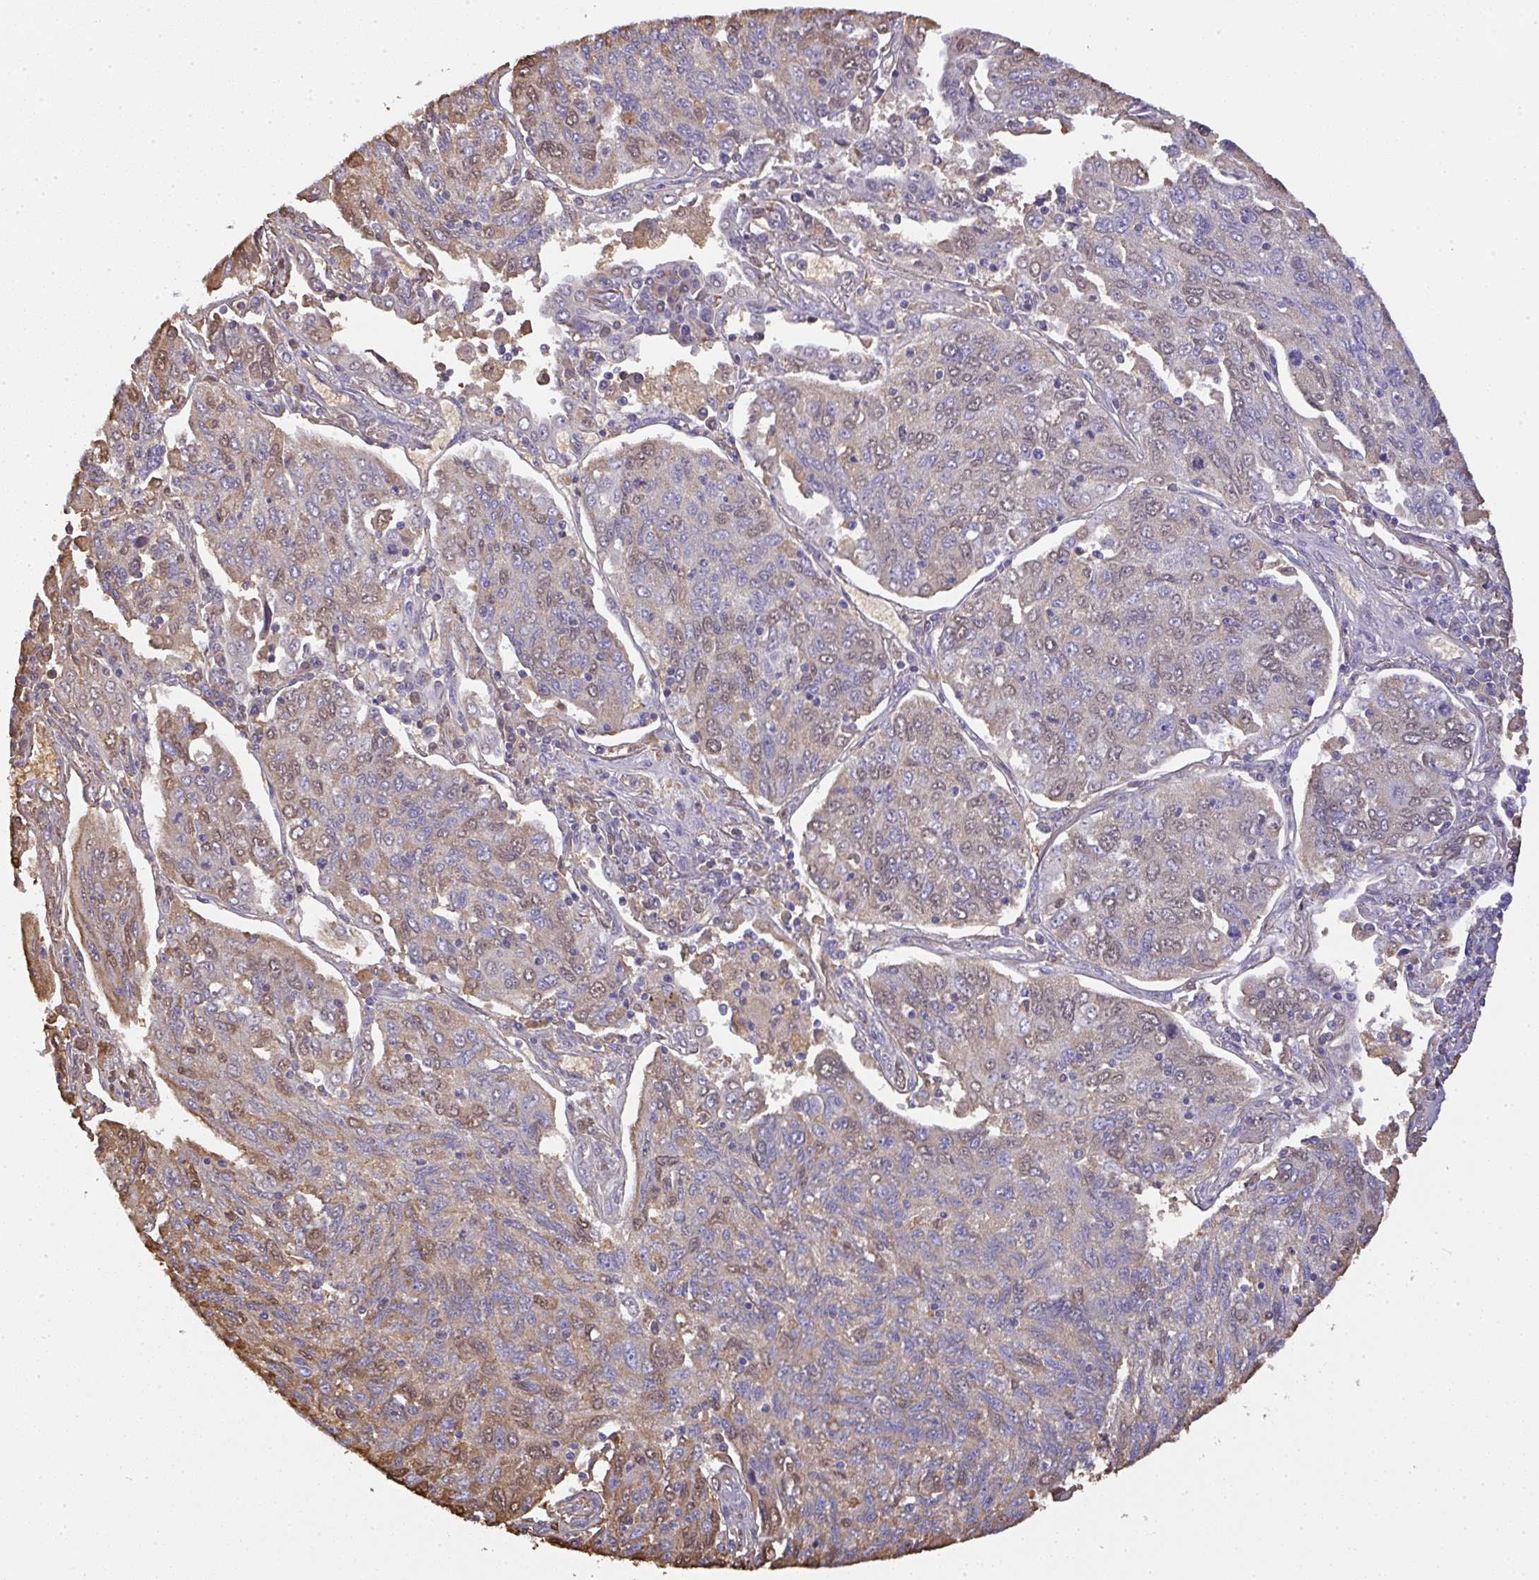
{"staining": {"intensity": "moderate", "quantity": "<25%", "location": "cytoplasmic/membranous"}, "tissue": "lung cancer", "cell_type": "Tumor cells", "image_type": "cancer", "snomed": [{"axis": "morphology", "description": "Squamous cell carcinoma, NOS"}, {"axis": "topography", "description": "Lung"}], "caption": "Lung squamous cell carcinoma was stained to show a protein in brown. There is low levels of moderate cytoplasmic/membranous expression in about <25% of tumor cells.", "gene": "SMYD5", "patient": {"sex": "female", "age": 66}}